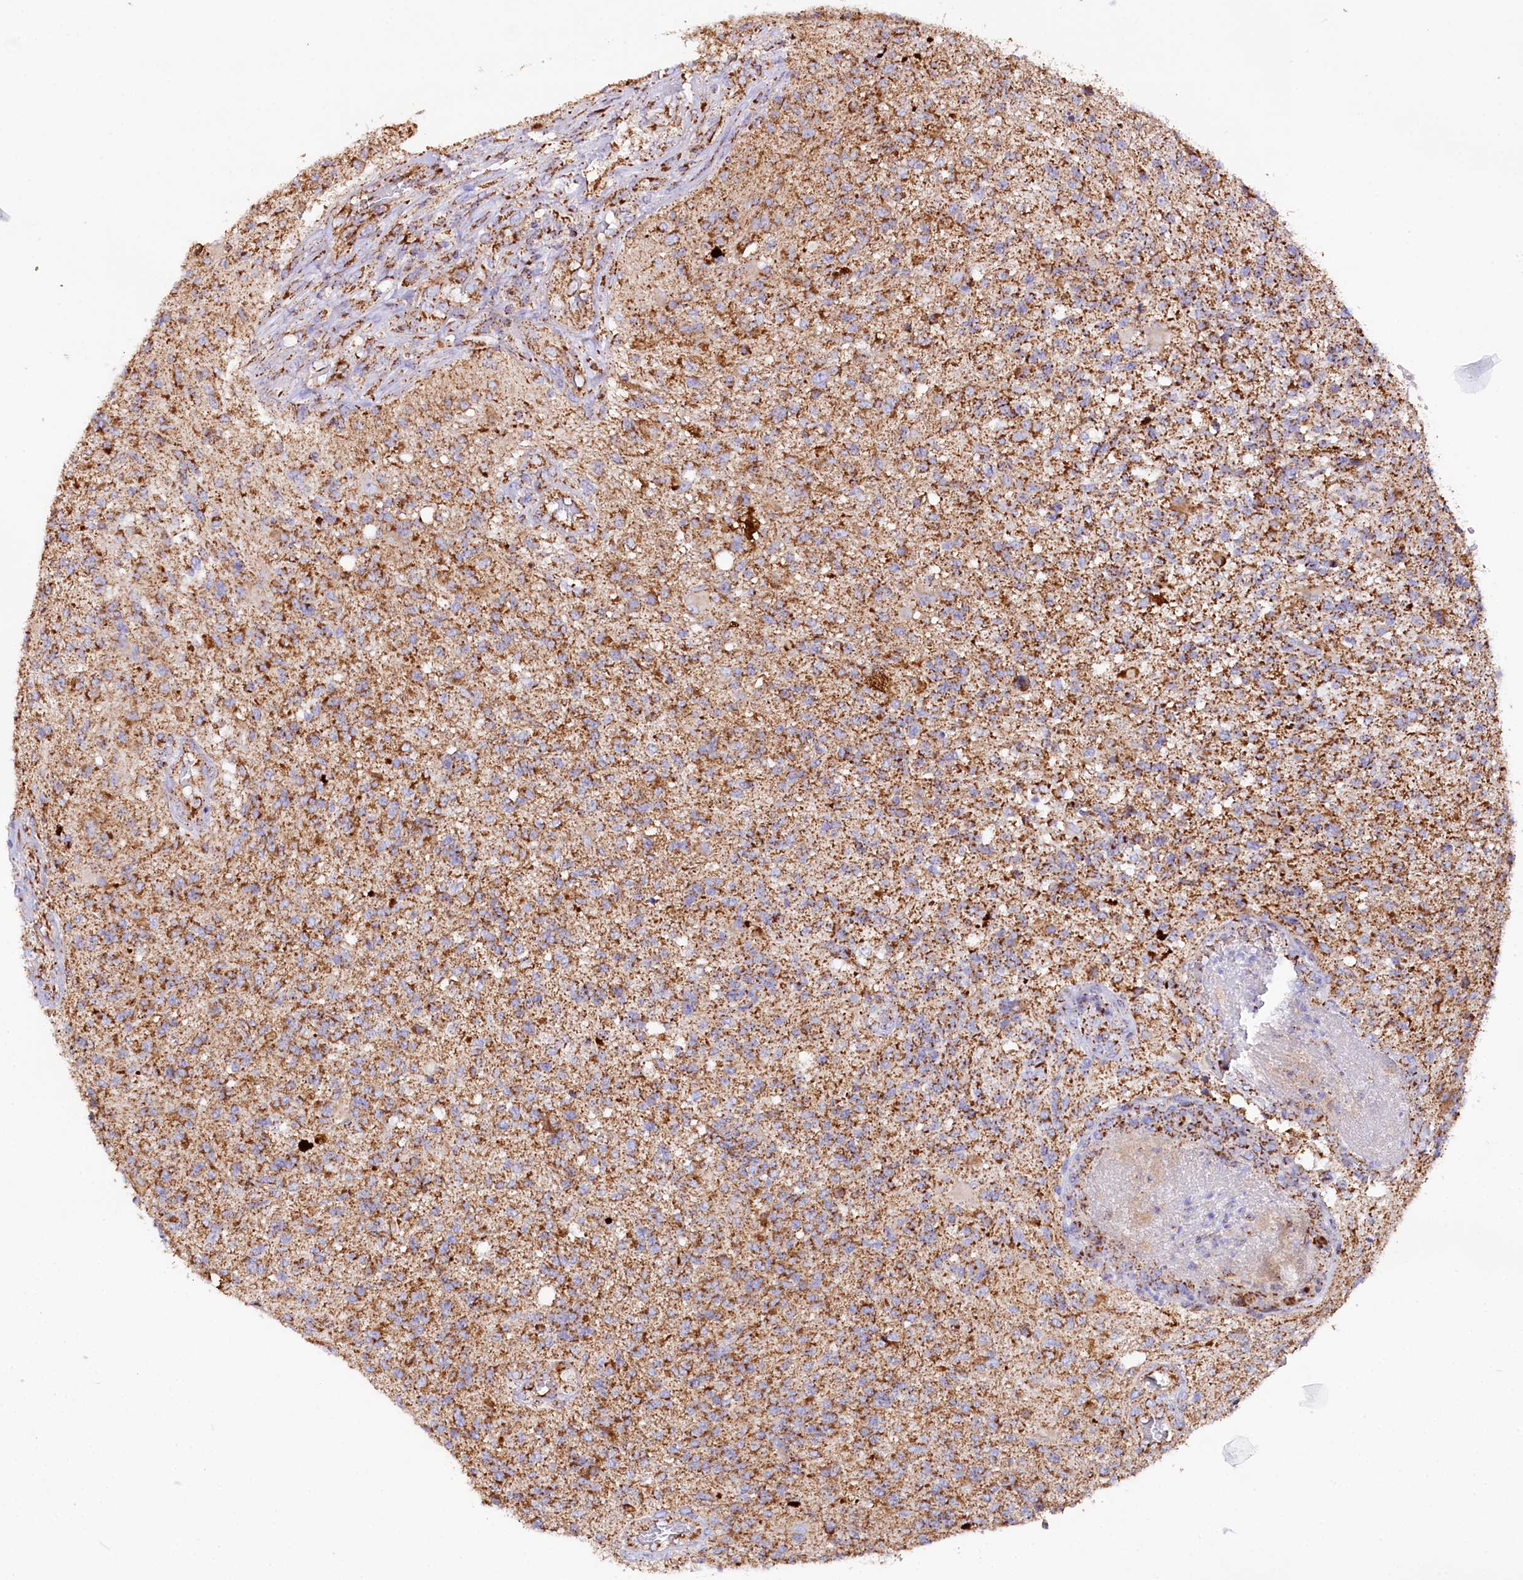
{"staining": {"intensity": "moderate", "quantity": ">75%", "location": "cytoplasmic/membranous"}, "tissue": "glioma", "cell_type": "Tumor cells", "image_type": "cancer", "snomed": [{"axis": "morphology", "description": "Glioma, malignant, High grade"}, {"axis": "topography", "description": "Brain"}], "caption": "Human glioma stained with a brown dye reveals moderate cytoplasmic/membranous positive staining in about >75% of tumor cells.", "gene": "APLP2", "patient": {"sex": "male", "age": 56}}